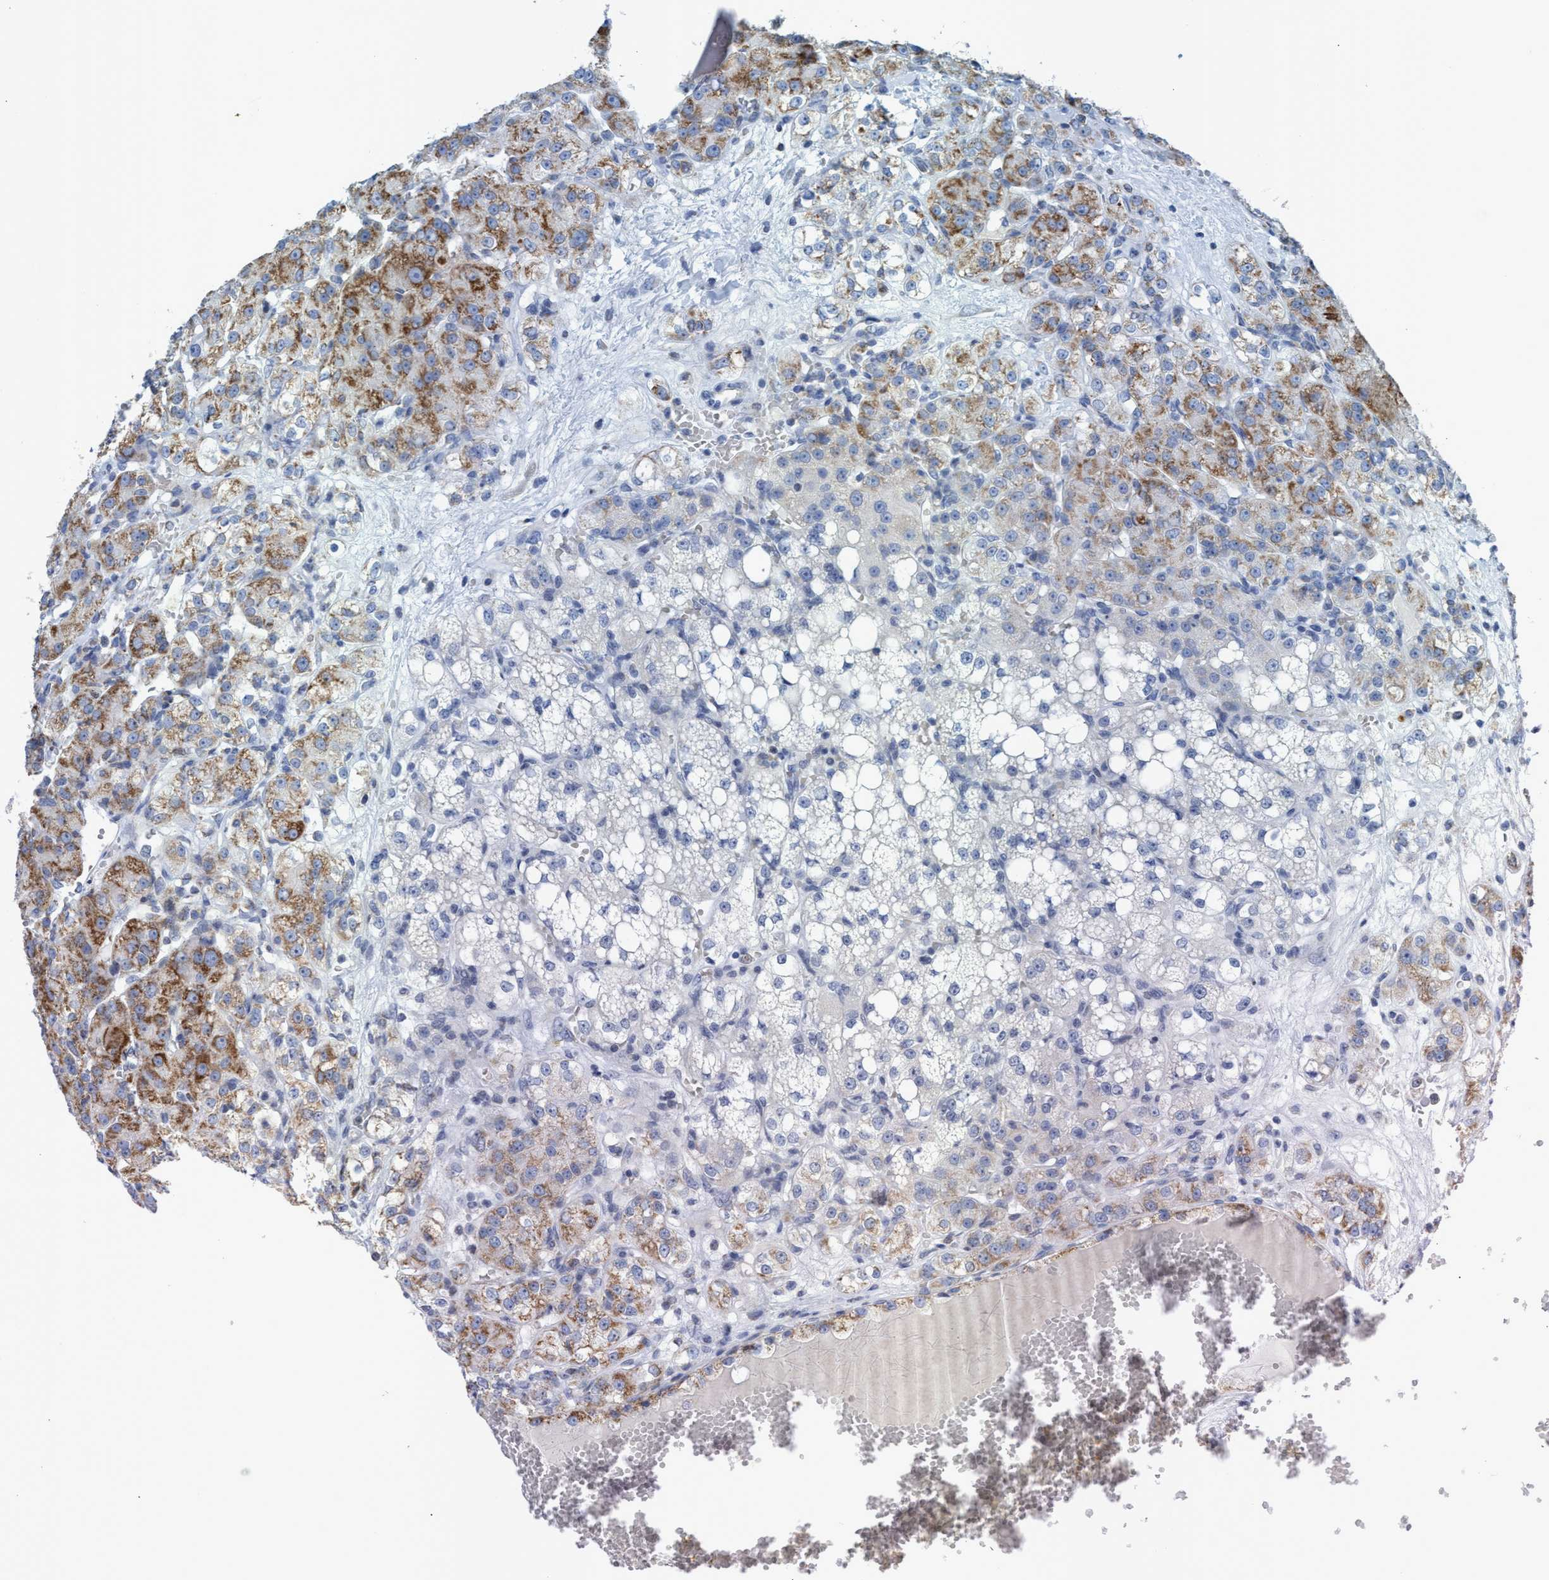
{"staining": {"intensity": "moderate", "quantity": "25%-75%", "location": "cytoplasmic/membranous"}, "tissue": "renal cancer", "cell_type": "Tumor cells", "image_type": "cancer", "snomed": [{"axis": "morphology", "description": "Normal tissue, NOS"}, {"axis": "morphology", "description": "Adenocarcinoma, NOS"}, {"axis": "topography", "description": "Kidney"}], "caption": "Immunohistochemistry (IHC) image of neoplastic tissue: renal cancer (adenocarcinoma) stained using IHC shows medium levels of moderate protein expression localized specifically in the cytoplasmic/membranous of tumor cells, appearing as a cytoplasmic/membranous brown color.", "gene": "GGA3", "patient": {"sex": "male", "age": 61}}